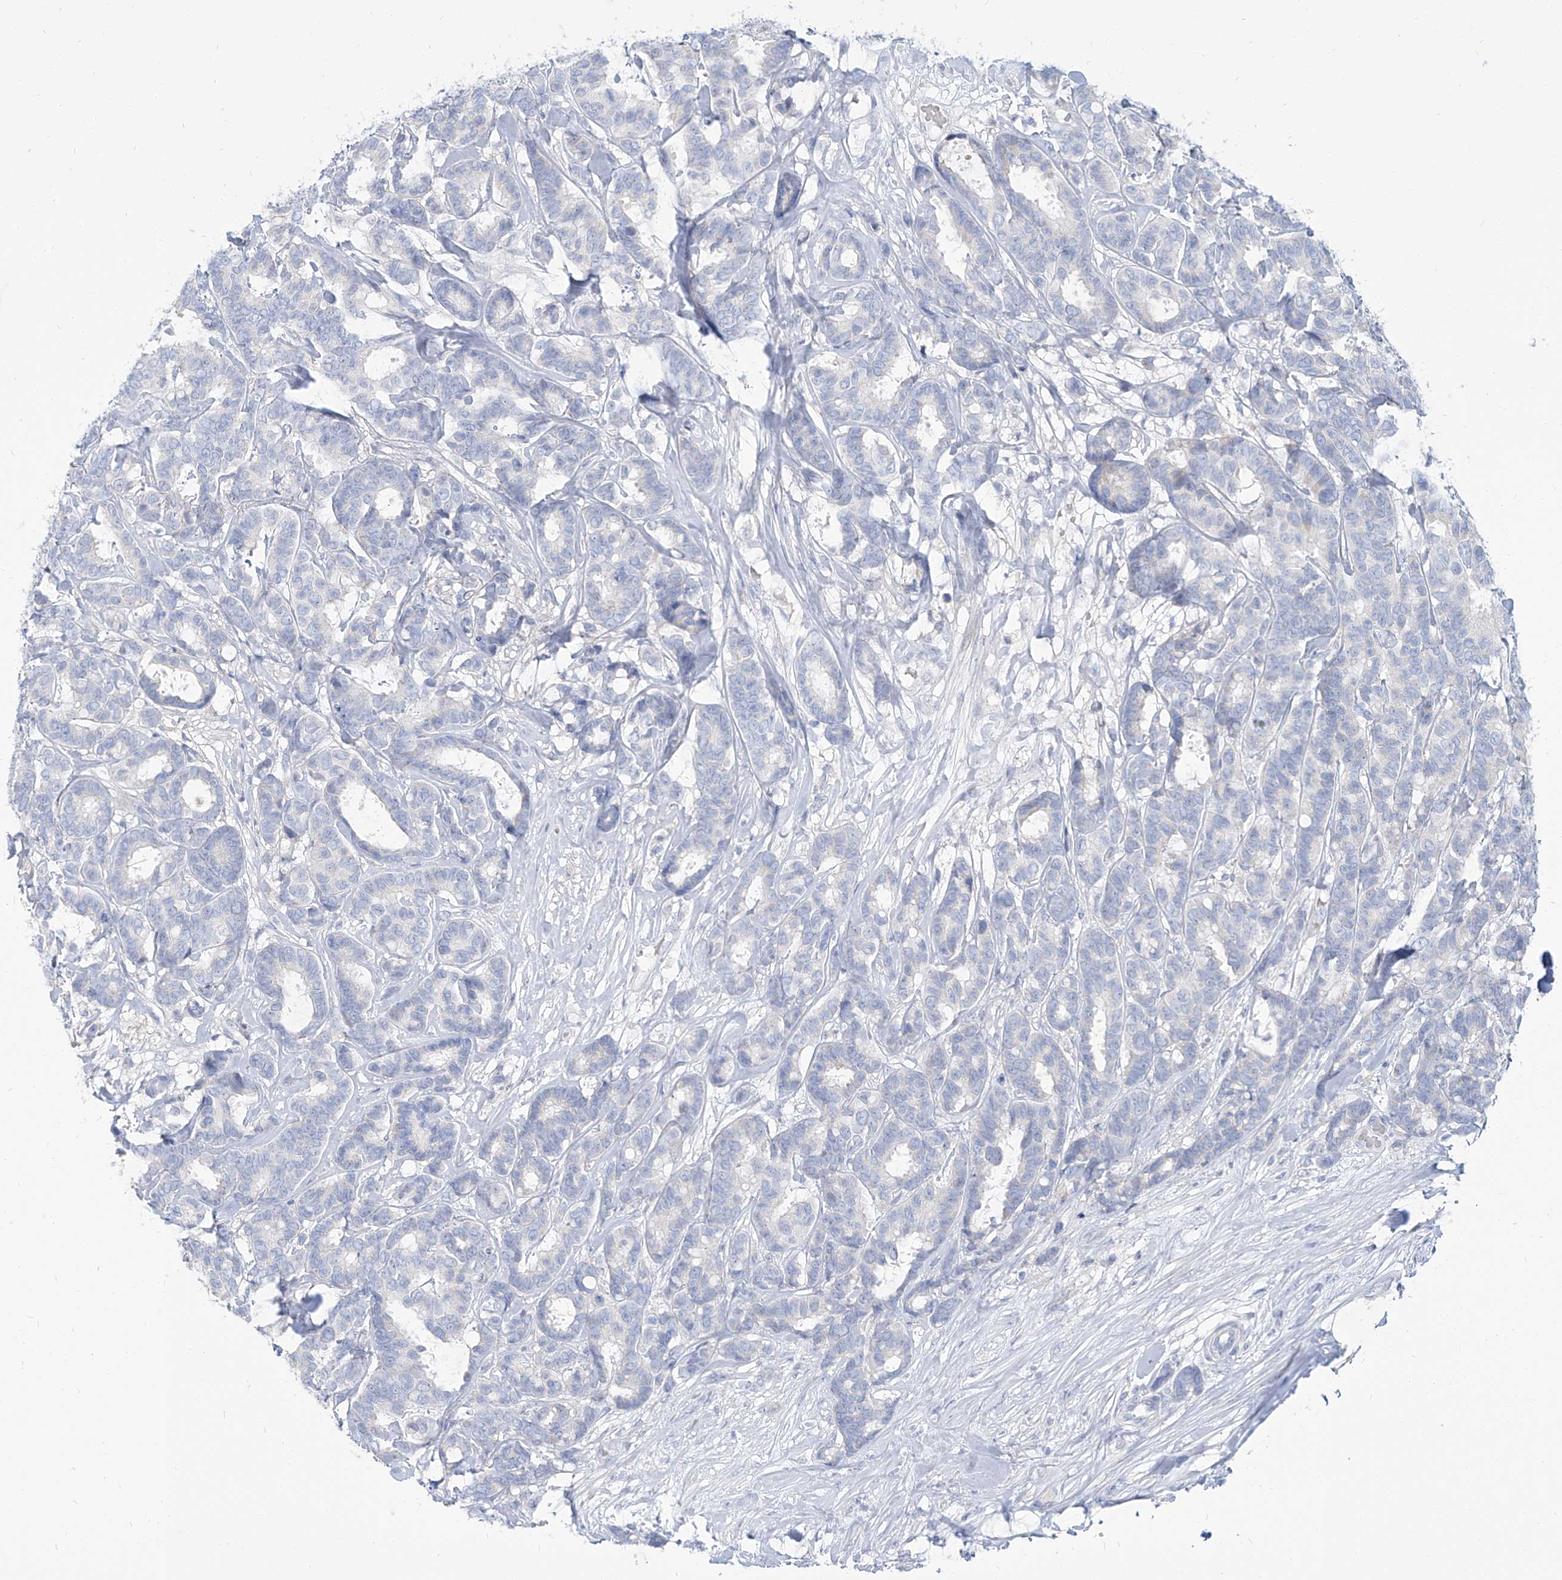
{"staining": {"intensity": "negative", "quantity": "none", "location": "none"}, "tissue": "breast cancer", "cell_type": "Tumor cells", "image_type": "cancer", "snomed": [{"axis": "morphology", "description": "Duct carcinoma"}, {"axis": "topography", "description": "Breast"}], "caption": "This is an immunohistochemistry (IHC) photomicrograph of human intraductal carcinoma (breast). There is no positivity in tumor cells.", "gene": "TXLNB", "patient": {"sex": "female", "age": 87}}